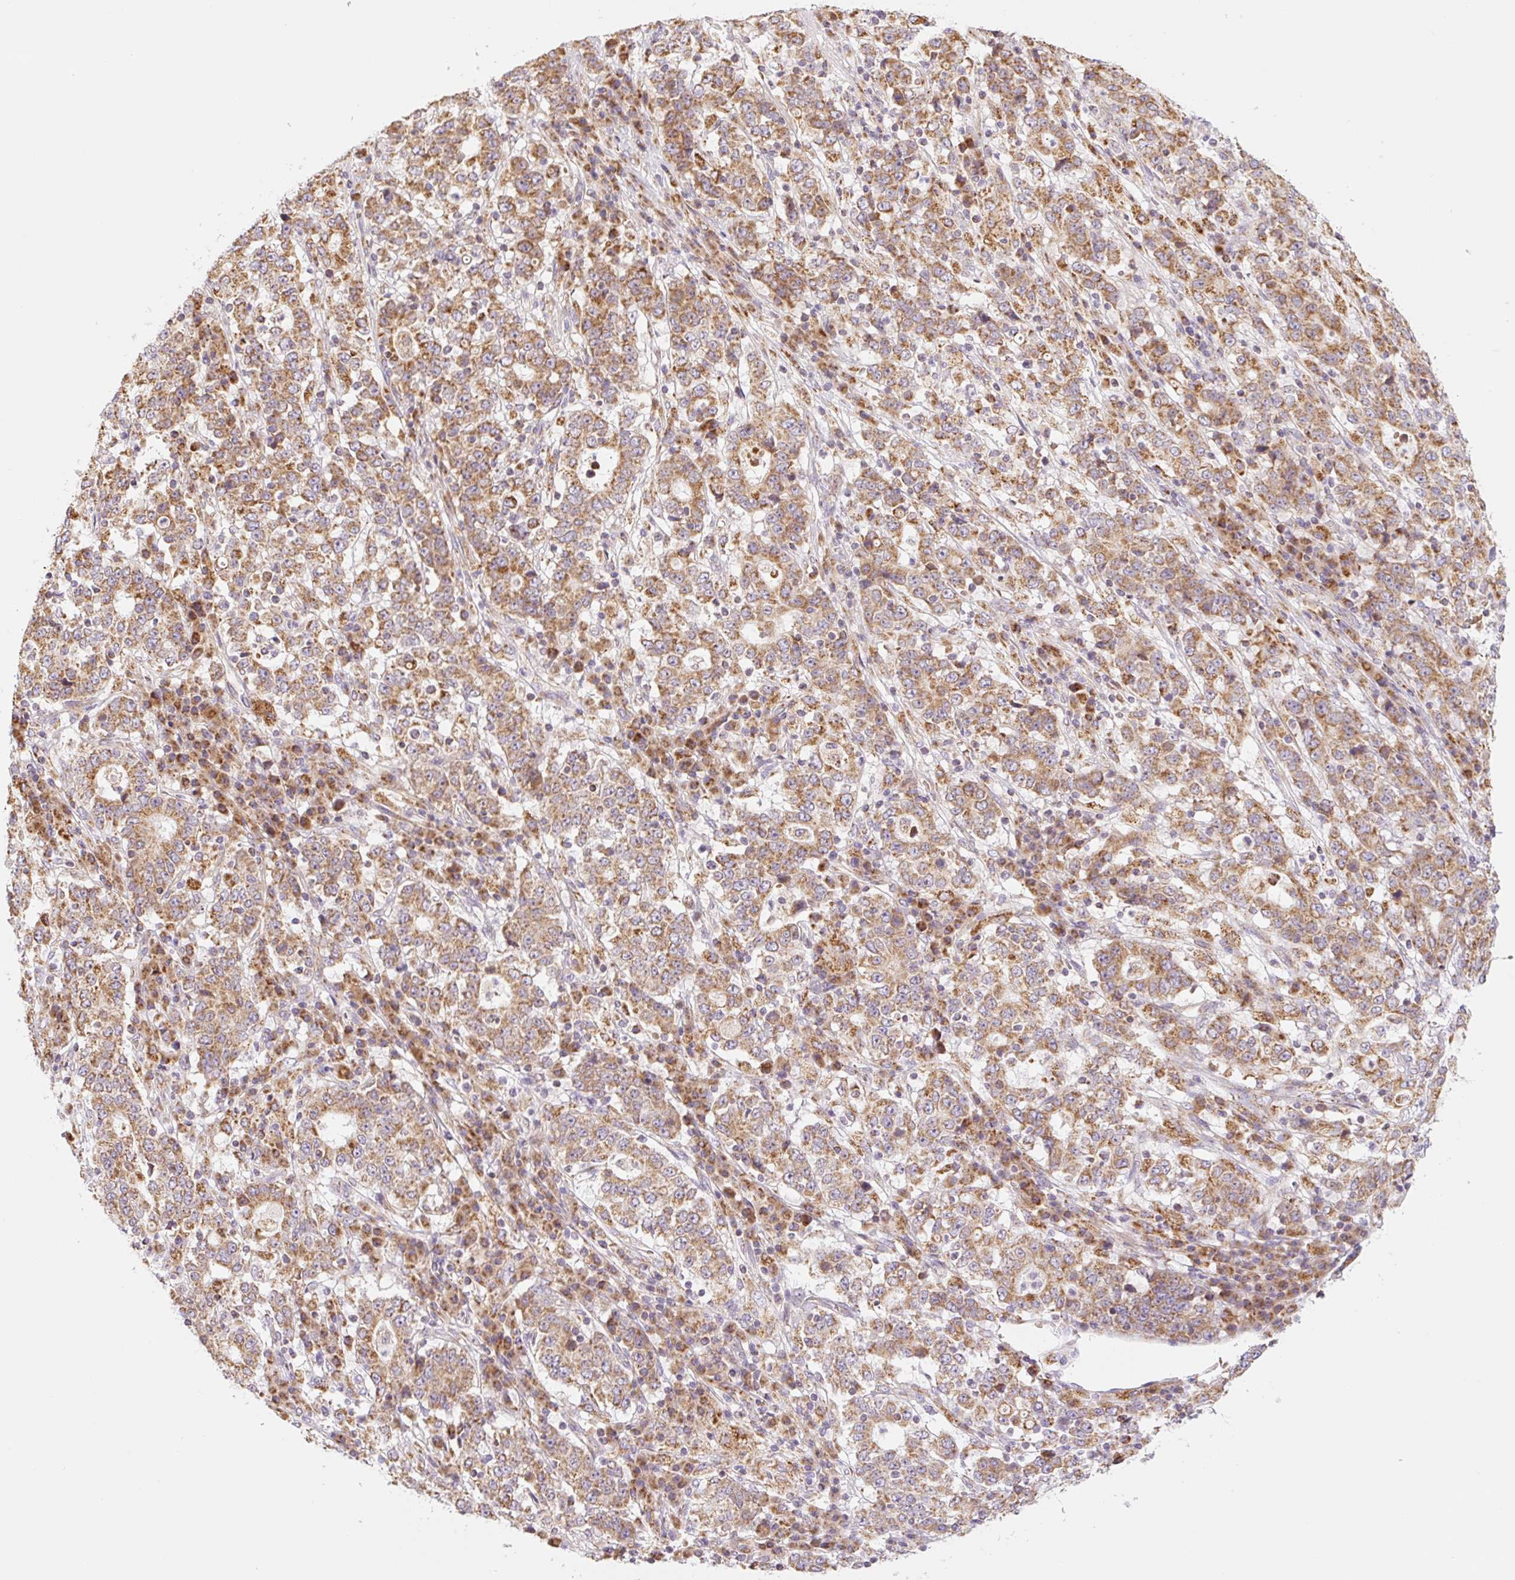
{"staining": {"intensity": "moderate", "quantity": ">75%", "location": "cytoplasmic/membranous"}, "tissue": "stomach cancer", "cell_type": "Tumor cells", "image_type": "cancer", "snomed": [{"axis": "morphology", "description": "Adenocarcinoma, NOS"}, {"axis": "topography", "description": "Stomach"}], "caption": "Moderate cytoplasmic/membranous expression for a protein is appreciated in approximately >75% of tumor cells of stomach cancer using immunohistochemistry (IHC).", "gene": "GOSR2", "patient": {"sex": "male", "age": 59}}